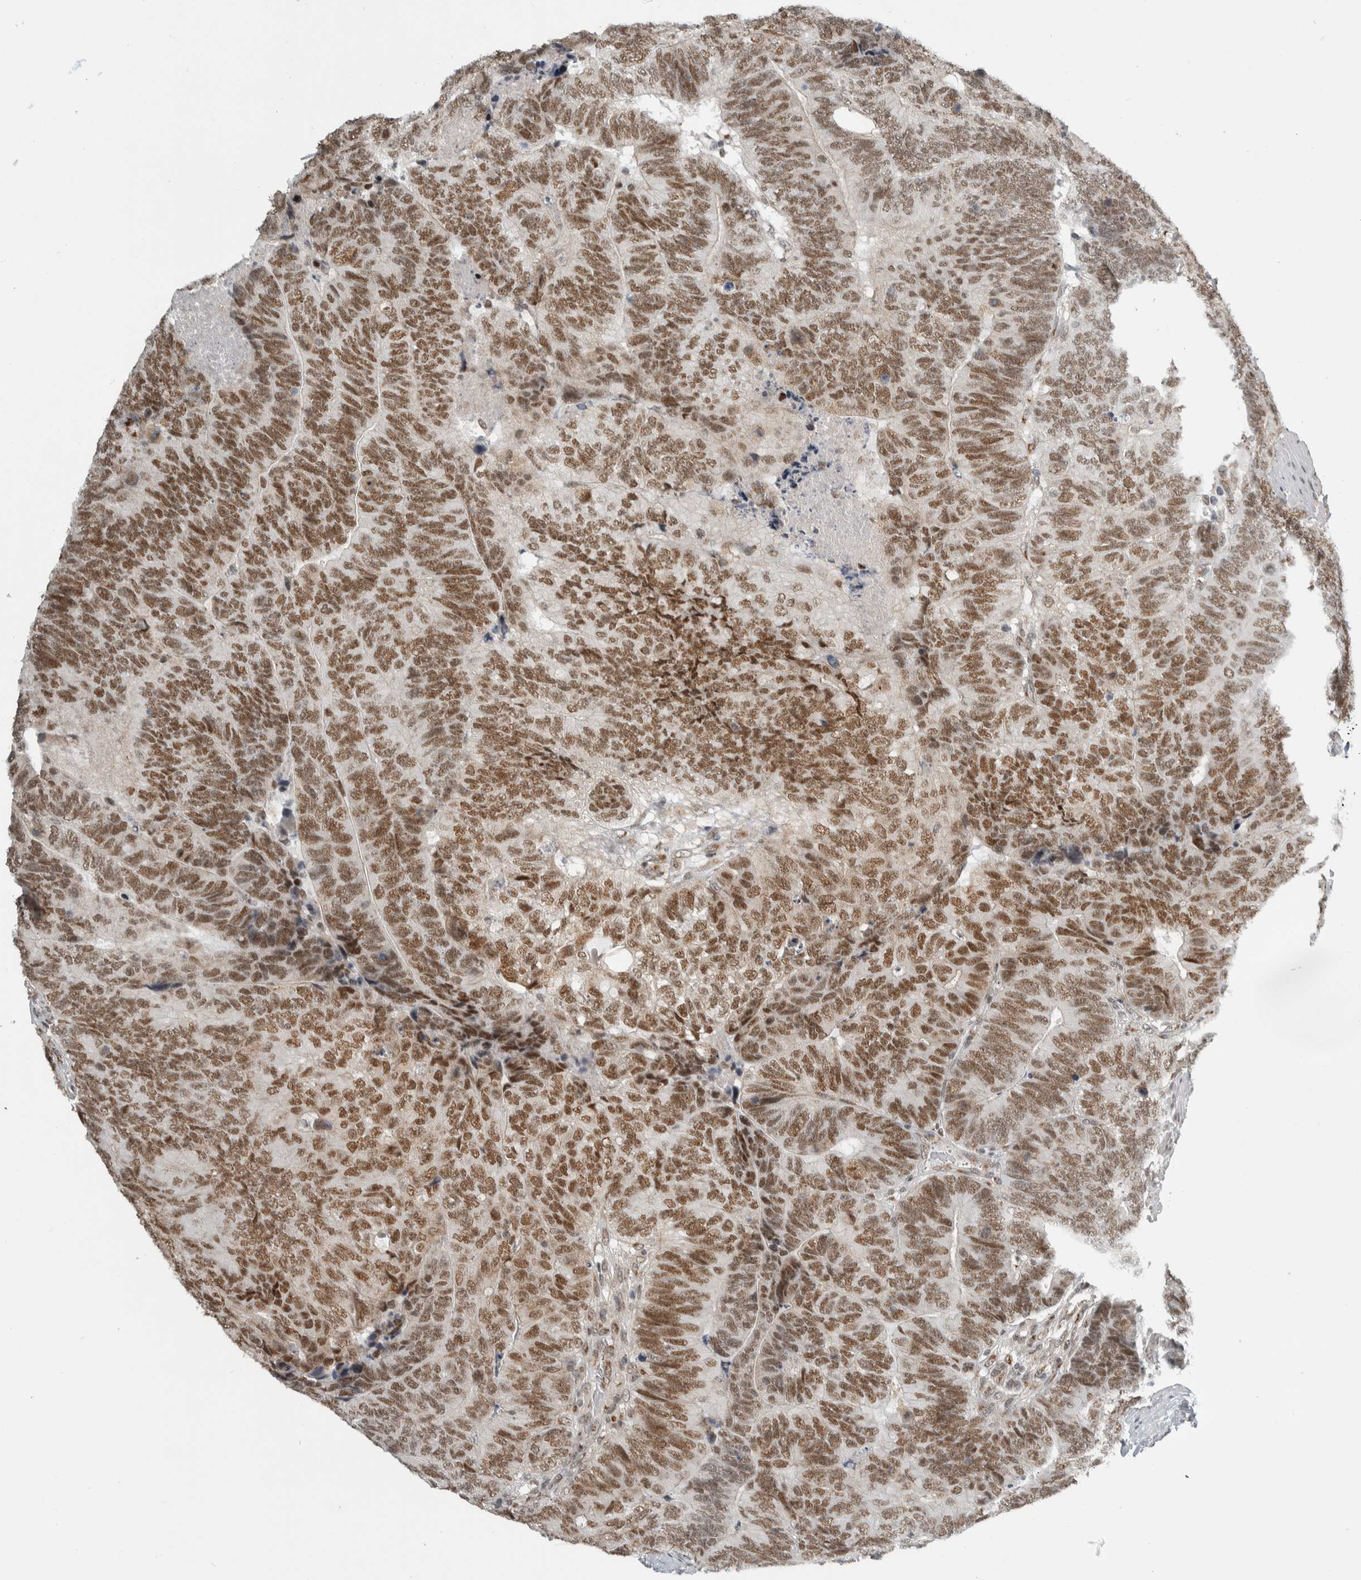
{"staining": {"intensity": "moderate", "quantity": ">75%", "location": "nuclear"}, "tissue": "colorectal cancer", "cell_type": "Tumor cells", "image_type": "cancer", "snomed": [{"axis": "morphology", "description": "Adenocarcinoma, NOS"}, {"axis": "topography", "description": "Colon"}], "caption": "Colorectal cancer (adenocarcinoma) stained with a brown dye shows moderate nuclear positive staining in about >75% of tumor cells.", "gene": "ZMYND8", "patient": {"sex": "female", "age": 67}}